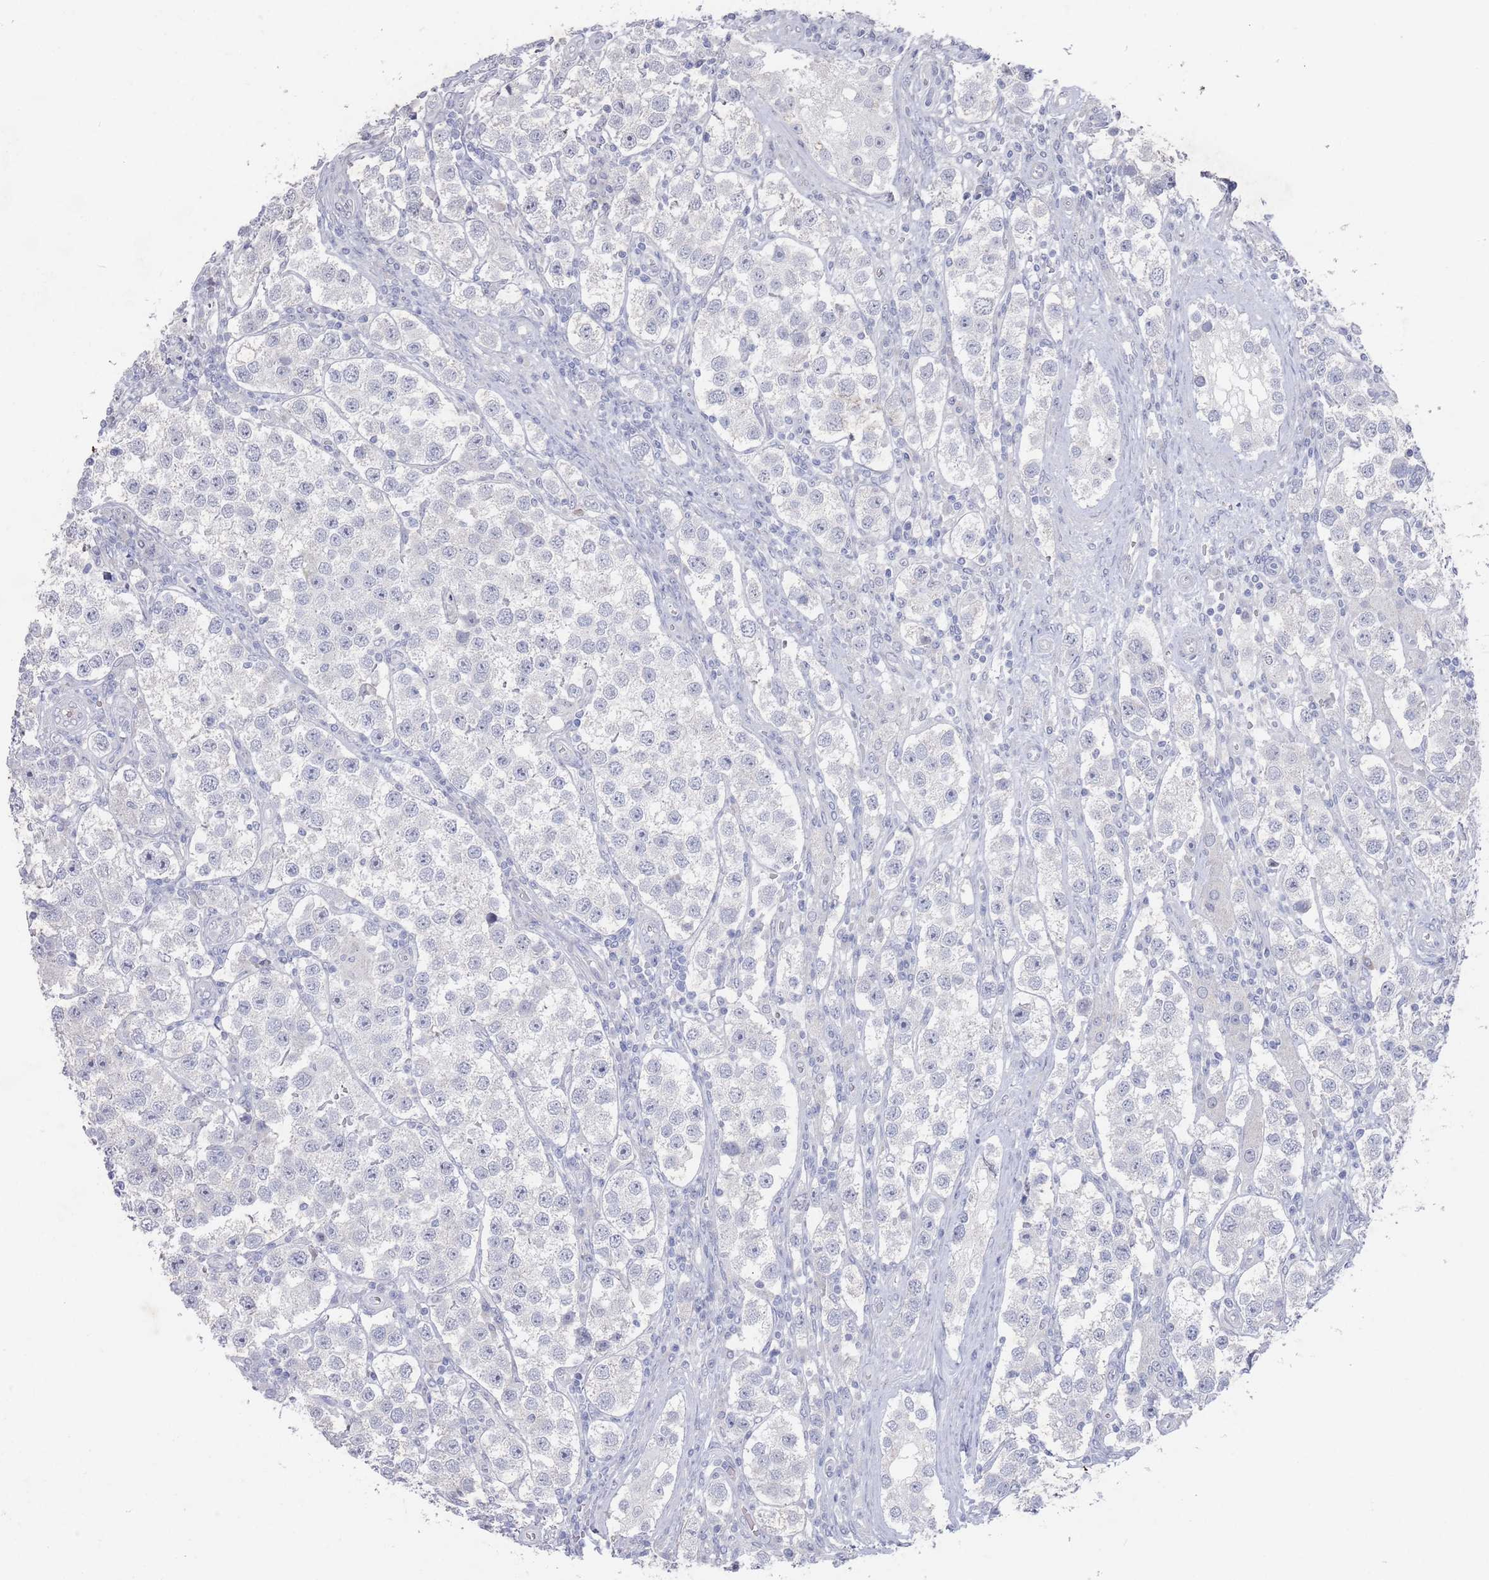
{"staining": {"intensity": "negative", "quantity": "none", "location": "none"}, "tissue": "testis cancer", "cell_type": "Tumor cells", "image_type": "cancer", "snomed": [{"axis": "morphology", "description": "Seminoma, NOS"}, {"axis": "topography", "description": "Testis"}], "caption": "Immunohistochemistry (IHC) of human seminoma (testis) displays no staining in tumor cells.", "gene": "PROM2", "patient": {"sex": "male", "age": 37}}